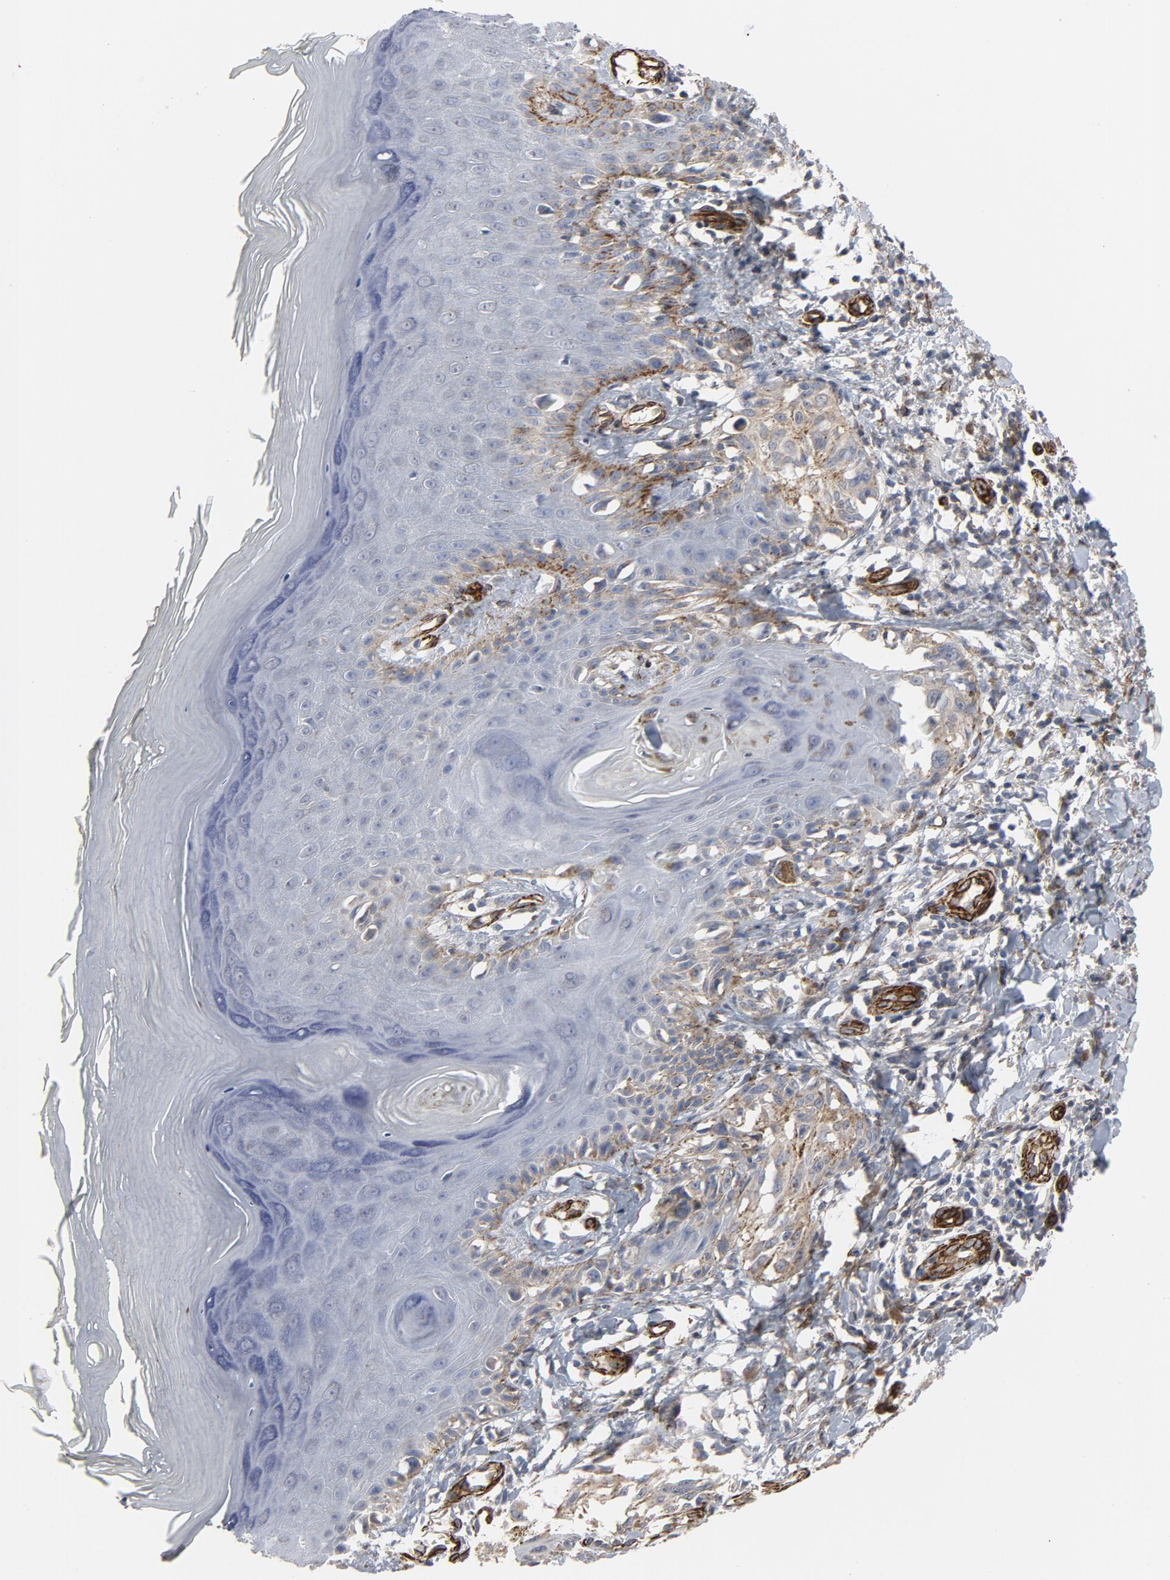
{"staining": {"intensity": "moderate", "quantity": ">75%", "location": "cytoplasmic/membranous"}, "tissue": "melanoma", "cell_type": "Tumor cells", "image_type": "cancer", "snomed": [{"axis": "morphology", "description": "Malignant melanoma, NOS"}, {"axis": "topography", "description": "Skin"}], "caption": "About >75% of tumor cells in human malignant melanoma show moderate cytoplasmic/membranous protein staining as visualized by brown immunohistochemical staining.", "gene": "GNG2", "patient": {"sex": "female", "age": 77}}